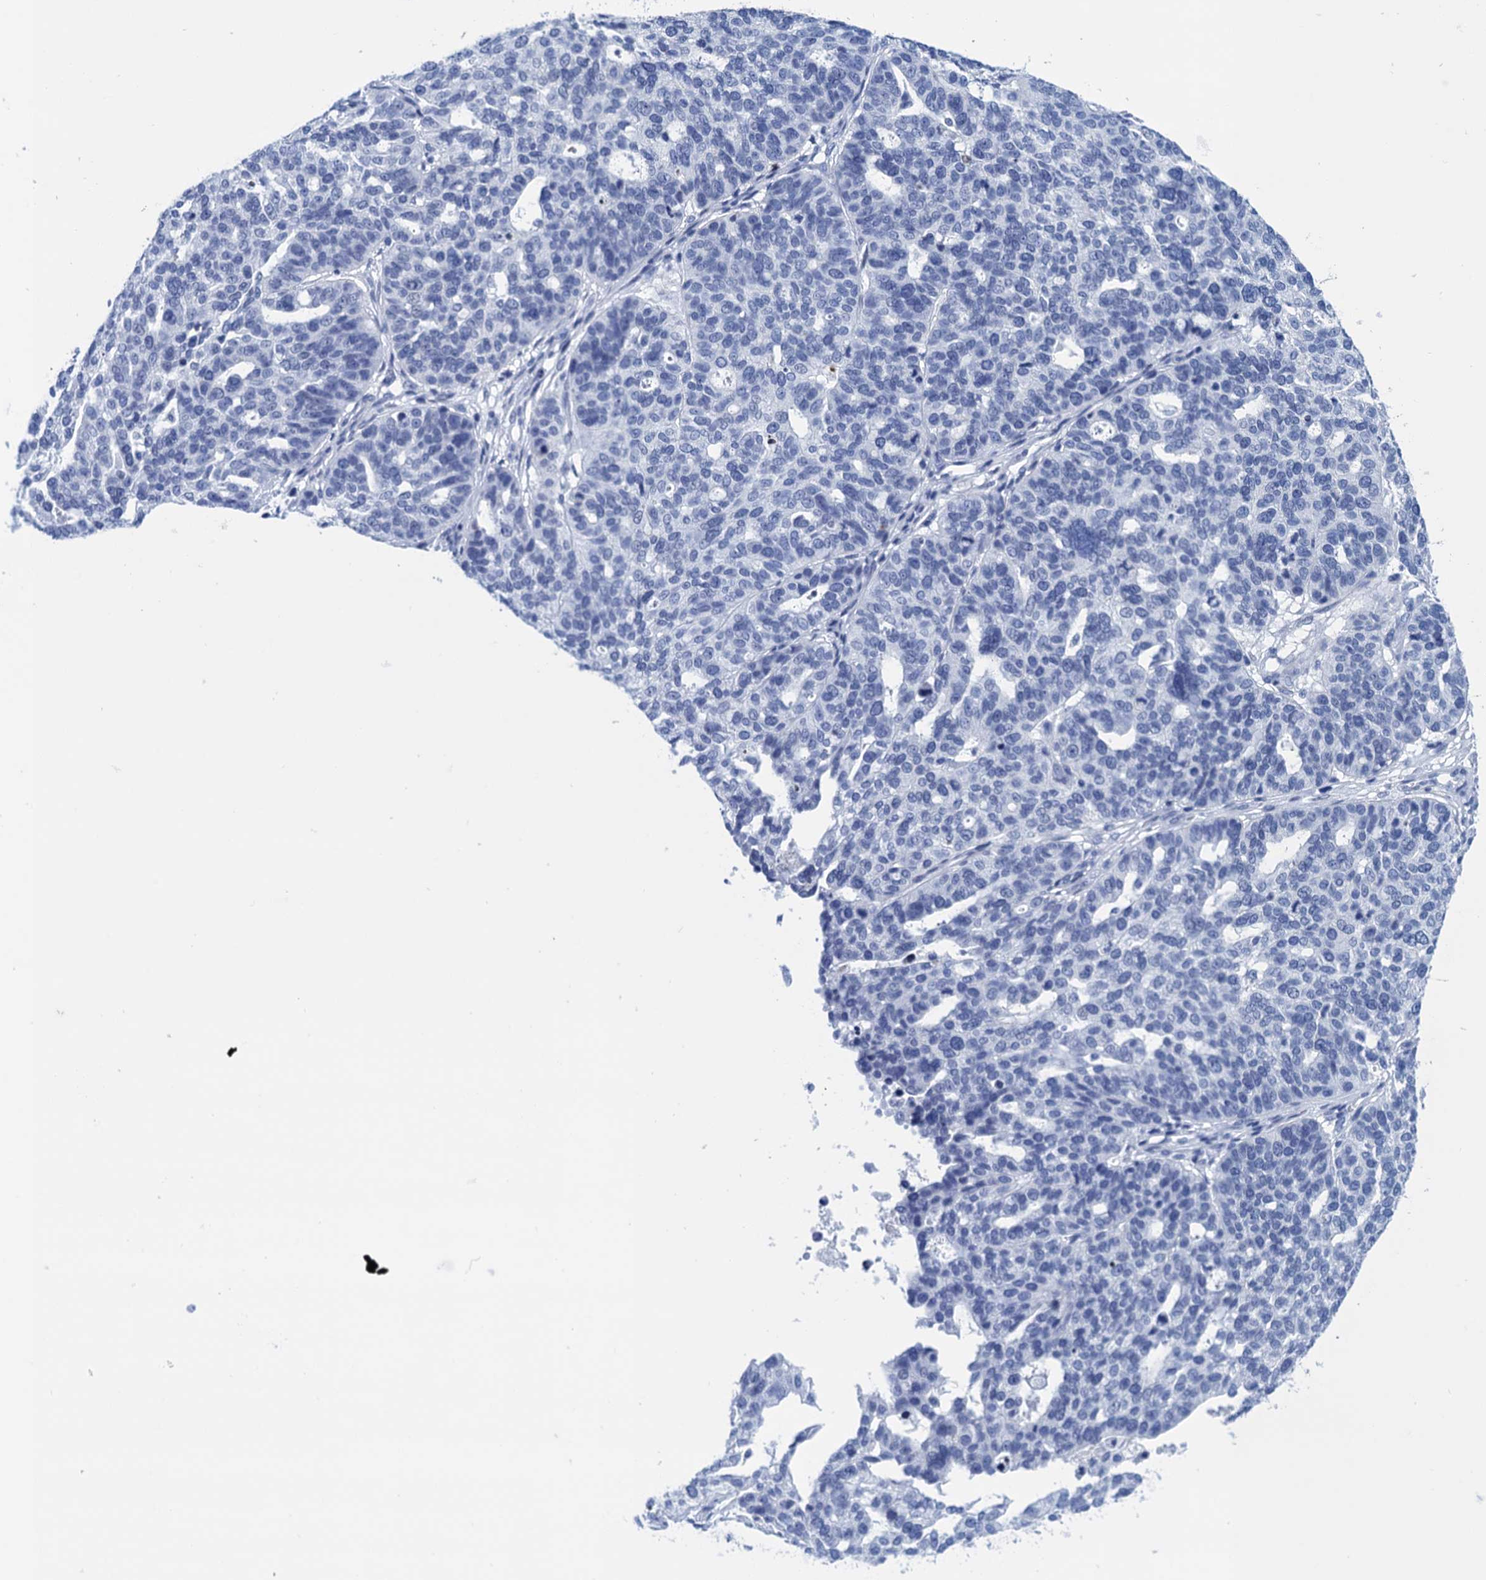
{"staining": {"intensity": "negative", "quantity": "none", "location": "none"}, "tissue": "ovarian cancer", "cell_type": "Tumor cells", "image_type": "cancer", "snomed": [{"axis": "morphology", "description": "Cystadenocarcinoma, serous, NOS"}, {"axis": "topography", "description": "Ovary"}], "caption": "DAB immunohistochemical staining of human ovarian cancer displays no significant positivity in tumor cells.", "gene": "METTL25", "patient": {"sex": "female", "age": 59}}